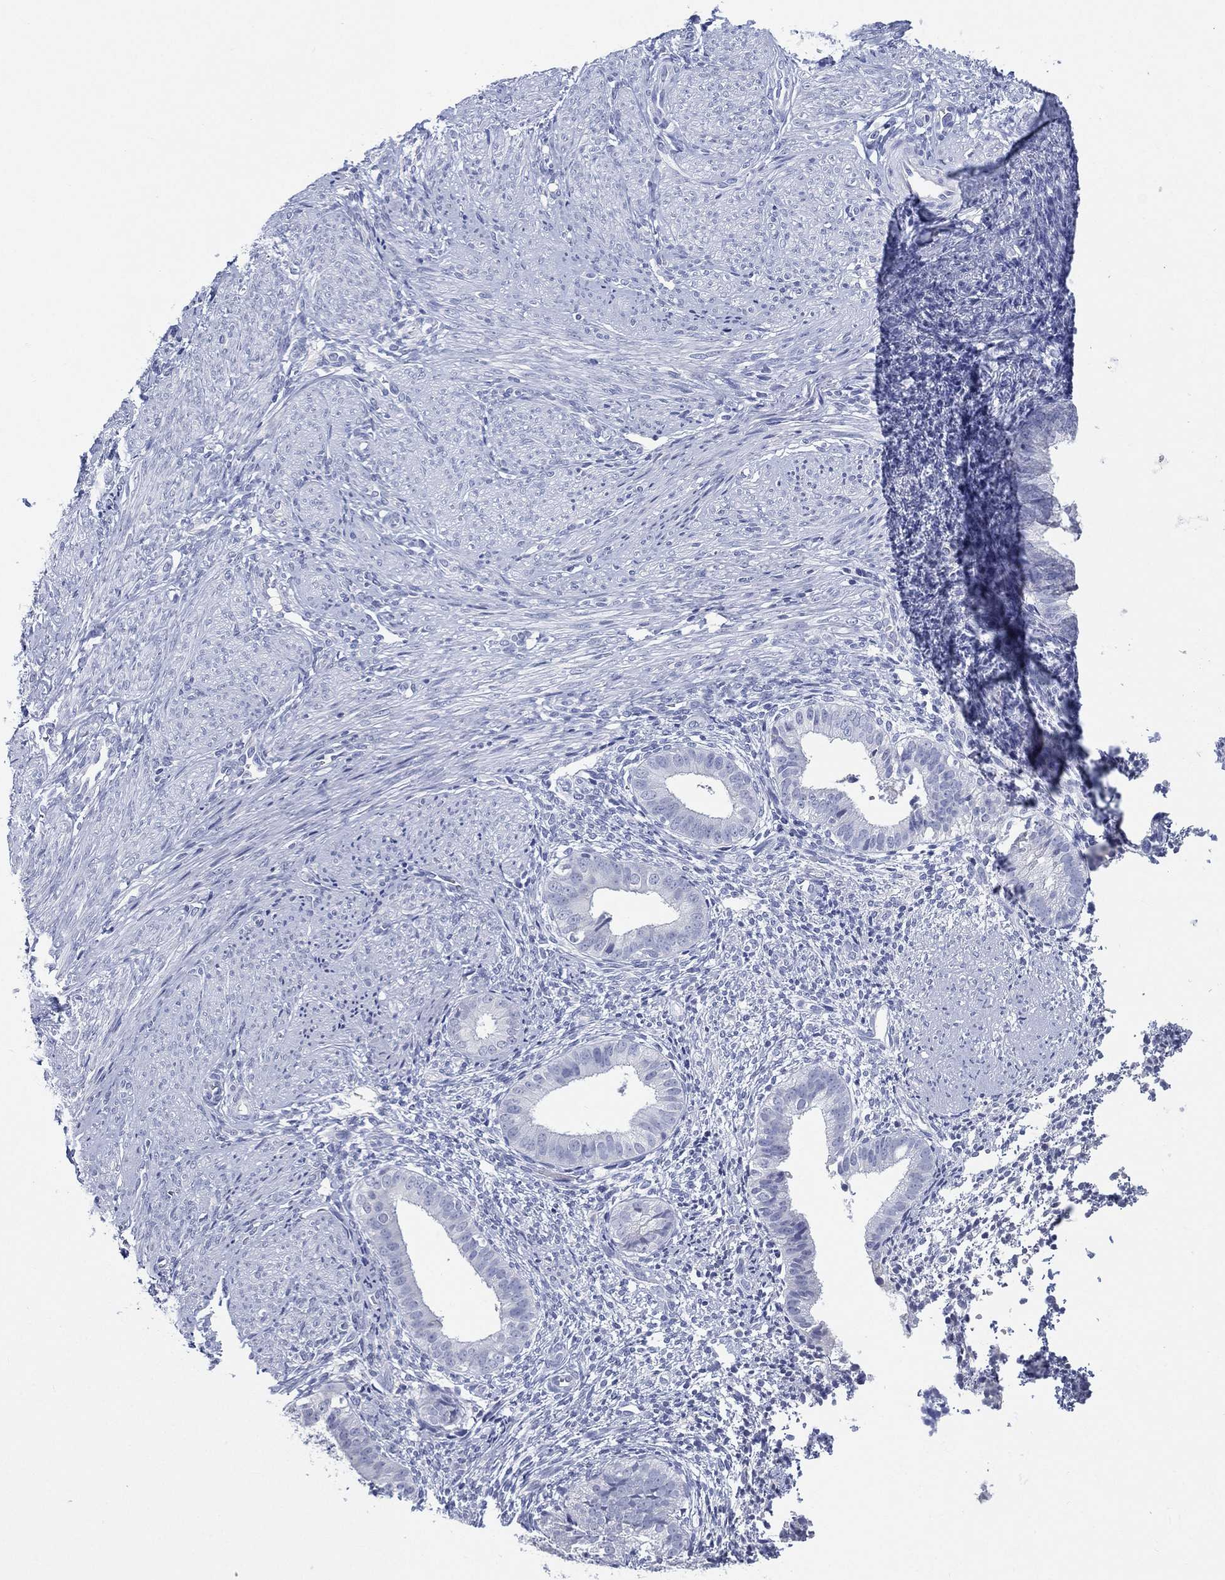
{"staining": {"intensity": "negative", "quantity": "none", "location": "none"}, "tissue": "endometrium", "cell_type": "Cells in endometrial stroma", "image_type": "normal", "snomed": [{"axis": "morphology", "description": "Normal tissue, NOS"}, {"axis": "topography", "description": "Endometrium"}], "caption": "Immunohistochemistry photomicrograph of normal endometrium stained for a protein (brown), which reveals no positivity in cells in endometrial stroma. The staining was performed using DAB (3,3'-diaminobenzidine) to visualize the protein expression in brown, while the nuclei were stained in blue with hematoxylin (Magnification: 20x).", "gene": "KRT35", "patient": {"sex": "female", "age": 47}}